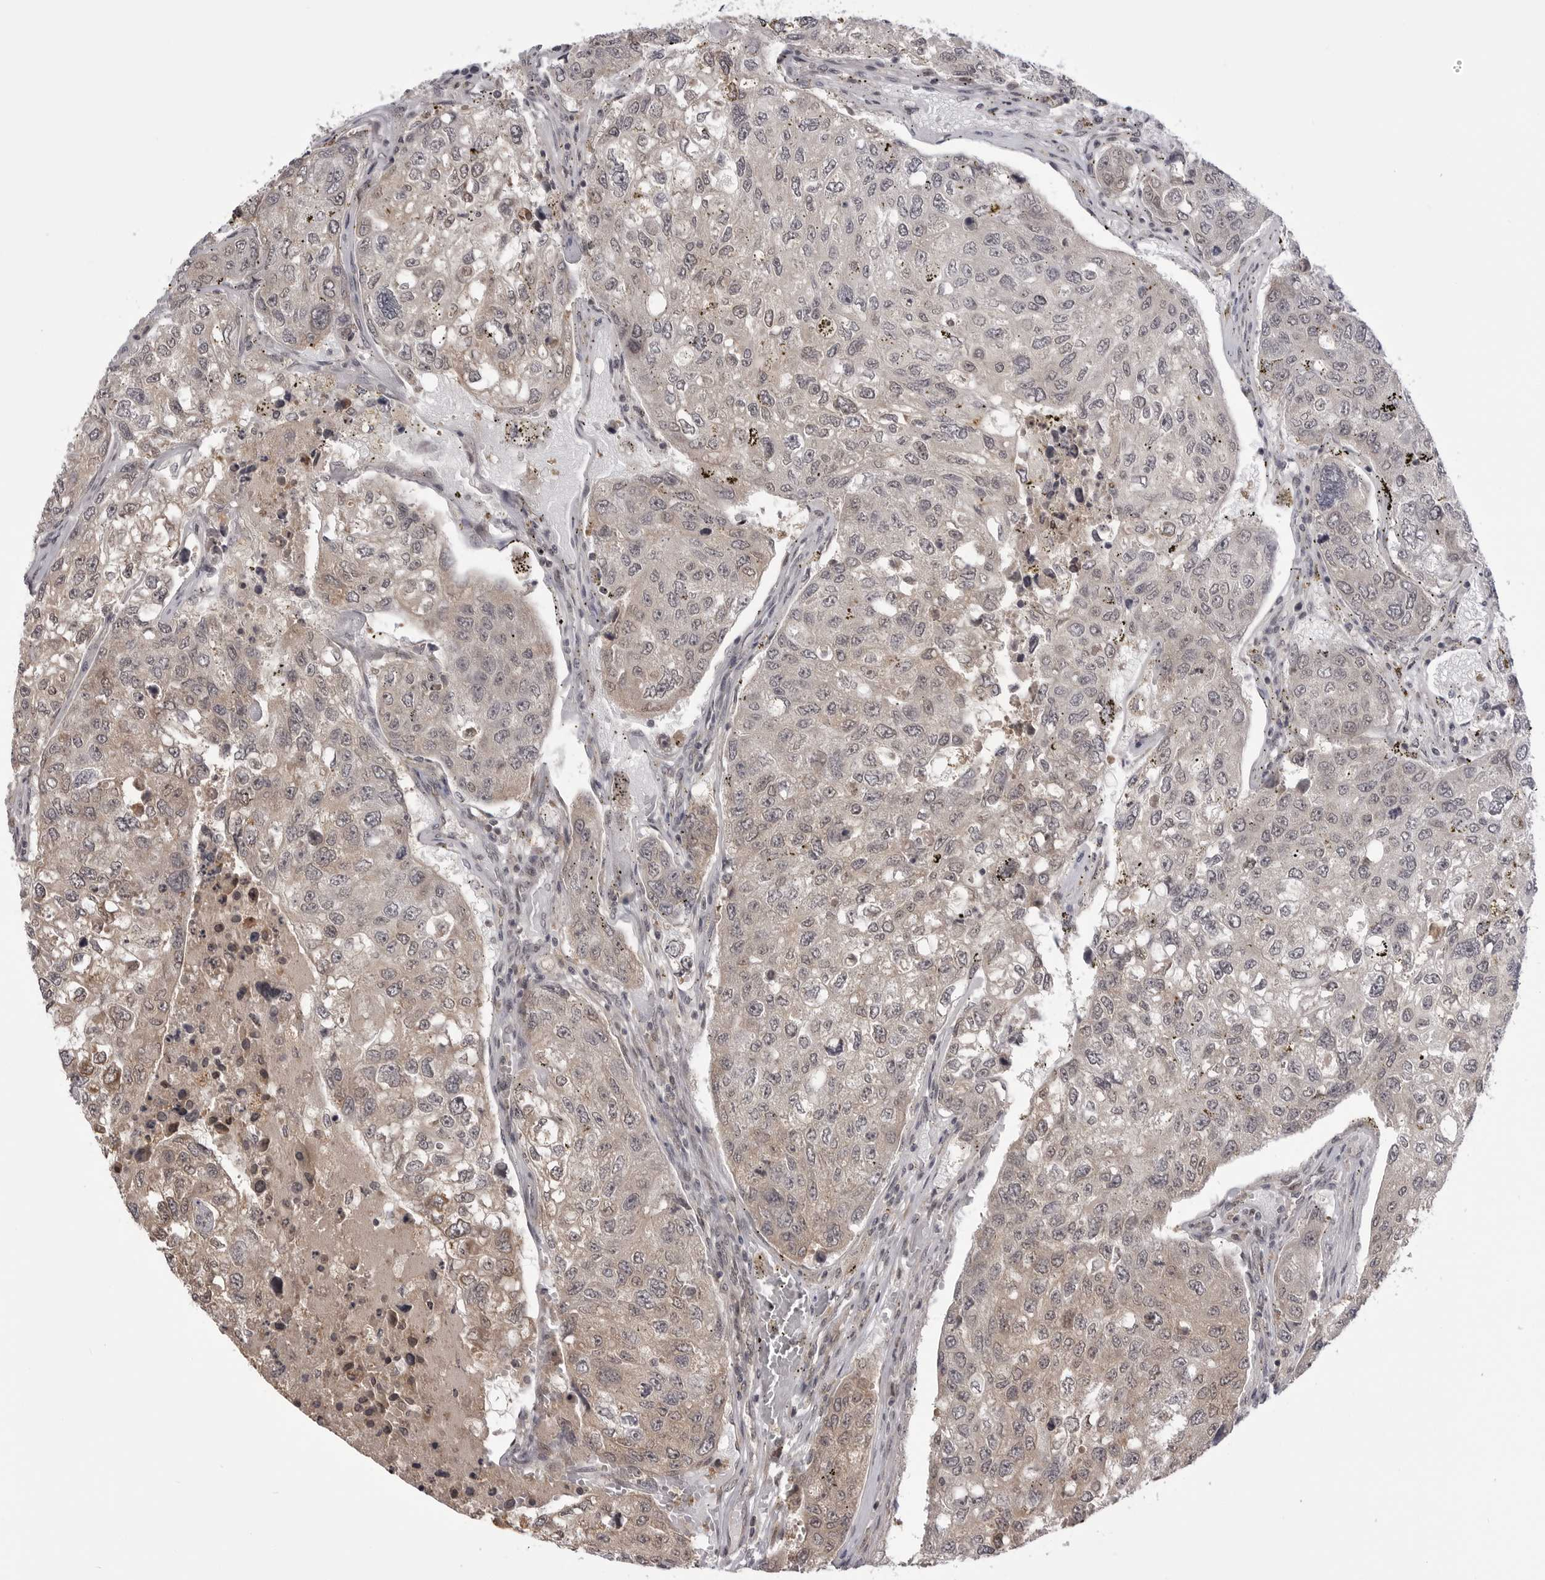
{"staining": {"intensity": "weak", "quantity": "<25%", "location": "cytoplasmic/membranous"}, "tissue": "urothelial cancer", "cell_type": "Tumor cells", "image_type": "cancer", "snomed": [{"axis": "morphology", "description": "Urothelial carcinoma, High grade"}, {"axis": "topography", "description": "Lymph node"}, {"axis": "topography", "description": "Urinary bladder"}], "caption": "Immunohistochemical staining of urothelial cancer exhibits no significant staining in tumor cells.", "gene": "PTK2B", "patient": {"sex": "male", "age": 51}}